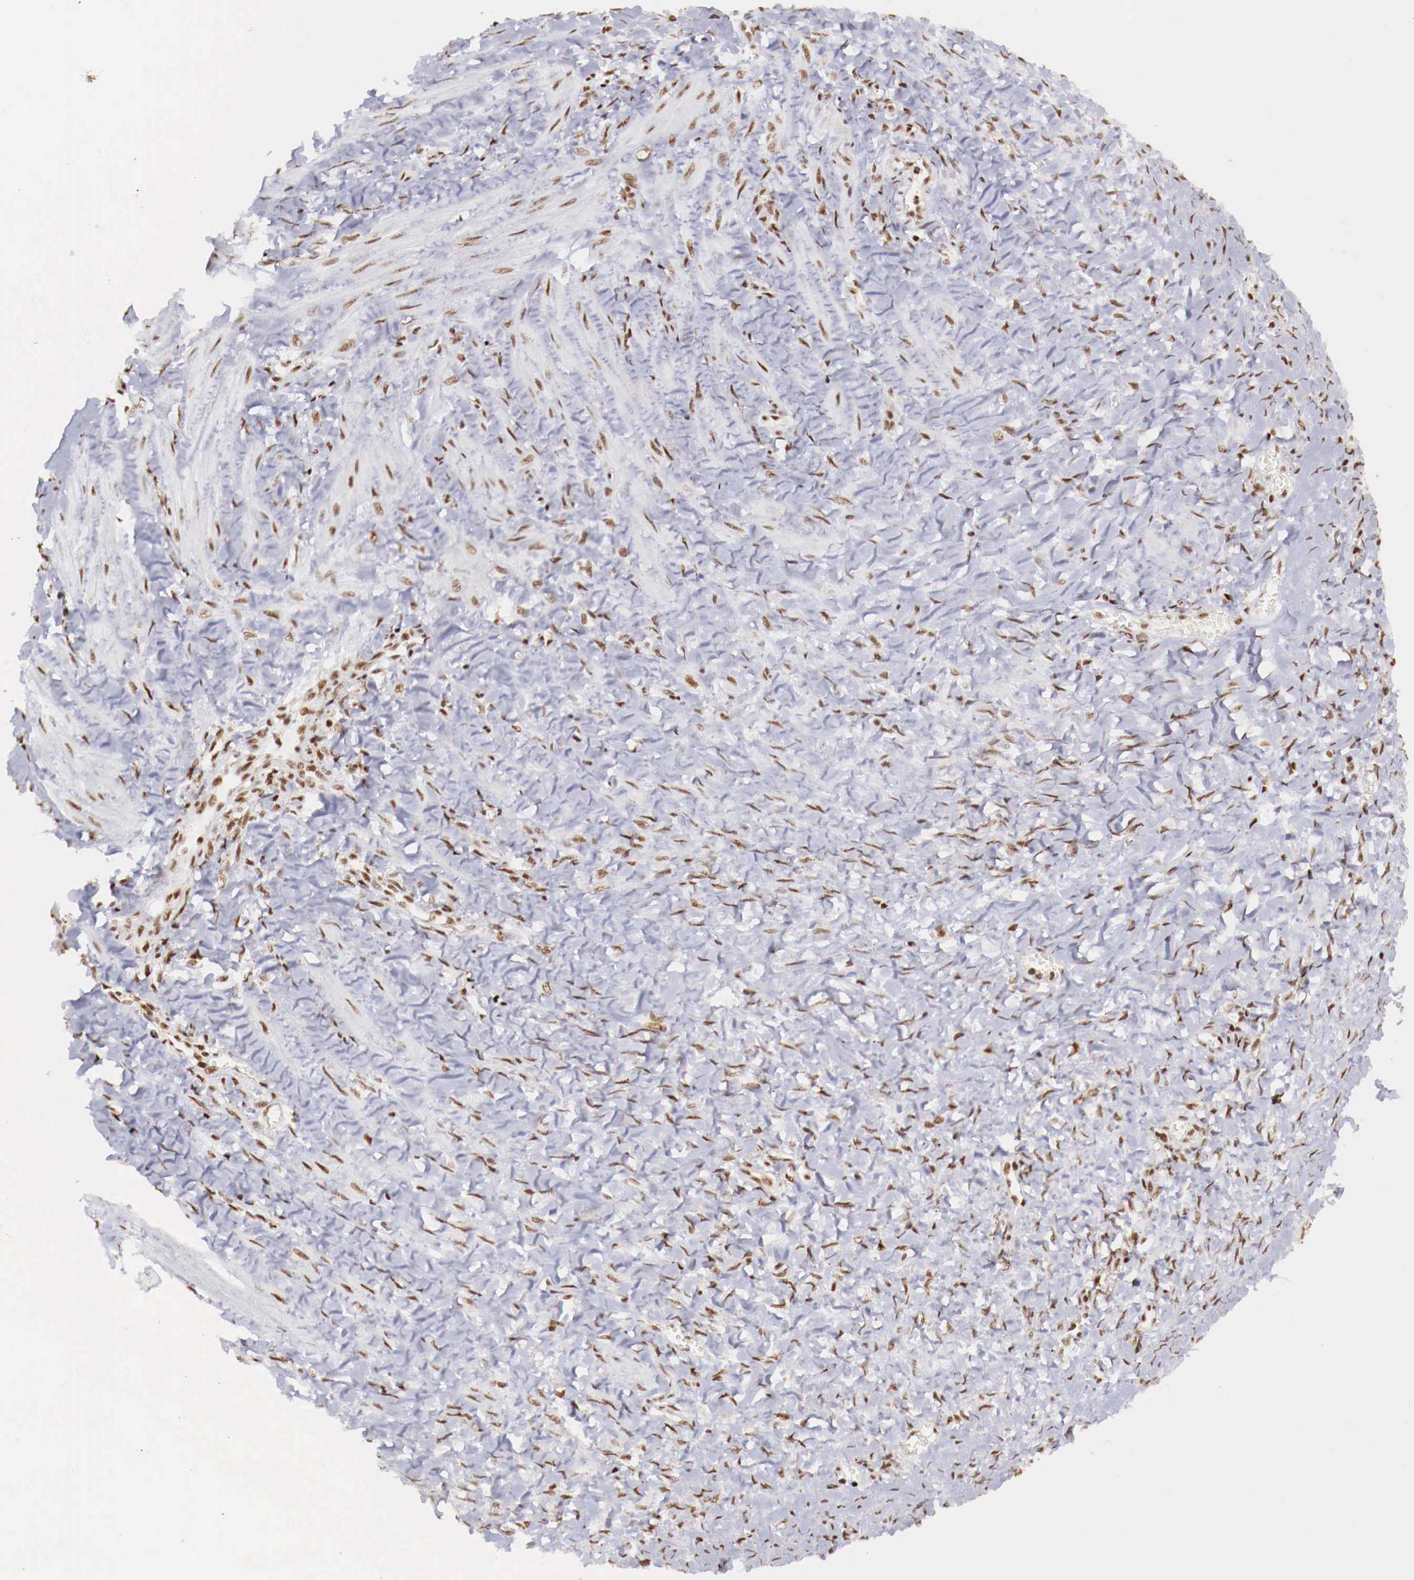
{"staining": {"intensity": "moderate", "quantity": ">75%", "location": "nuclear"}, "tissue": "smooth muscle", "cell_type": "Smooth muscle cells", "image_type": "normal", "snomed": [{"axis": "morphology", "description": "Normal tissue, NOS"}, {"axis": "topography", "description": "Uterus"}], "caption": "DAB immunohistochemical staining of benign human smooth muscle displays moderate nuclear protein expression in about >75% of smooth muscle cells.", "gene": "MAX", "patient": {"sex": "female", "age": 56}}